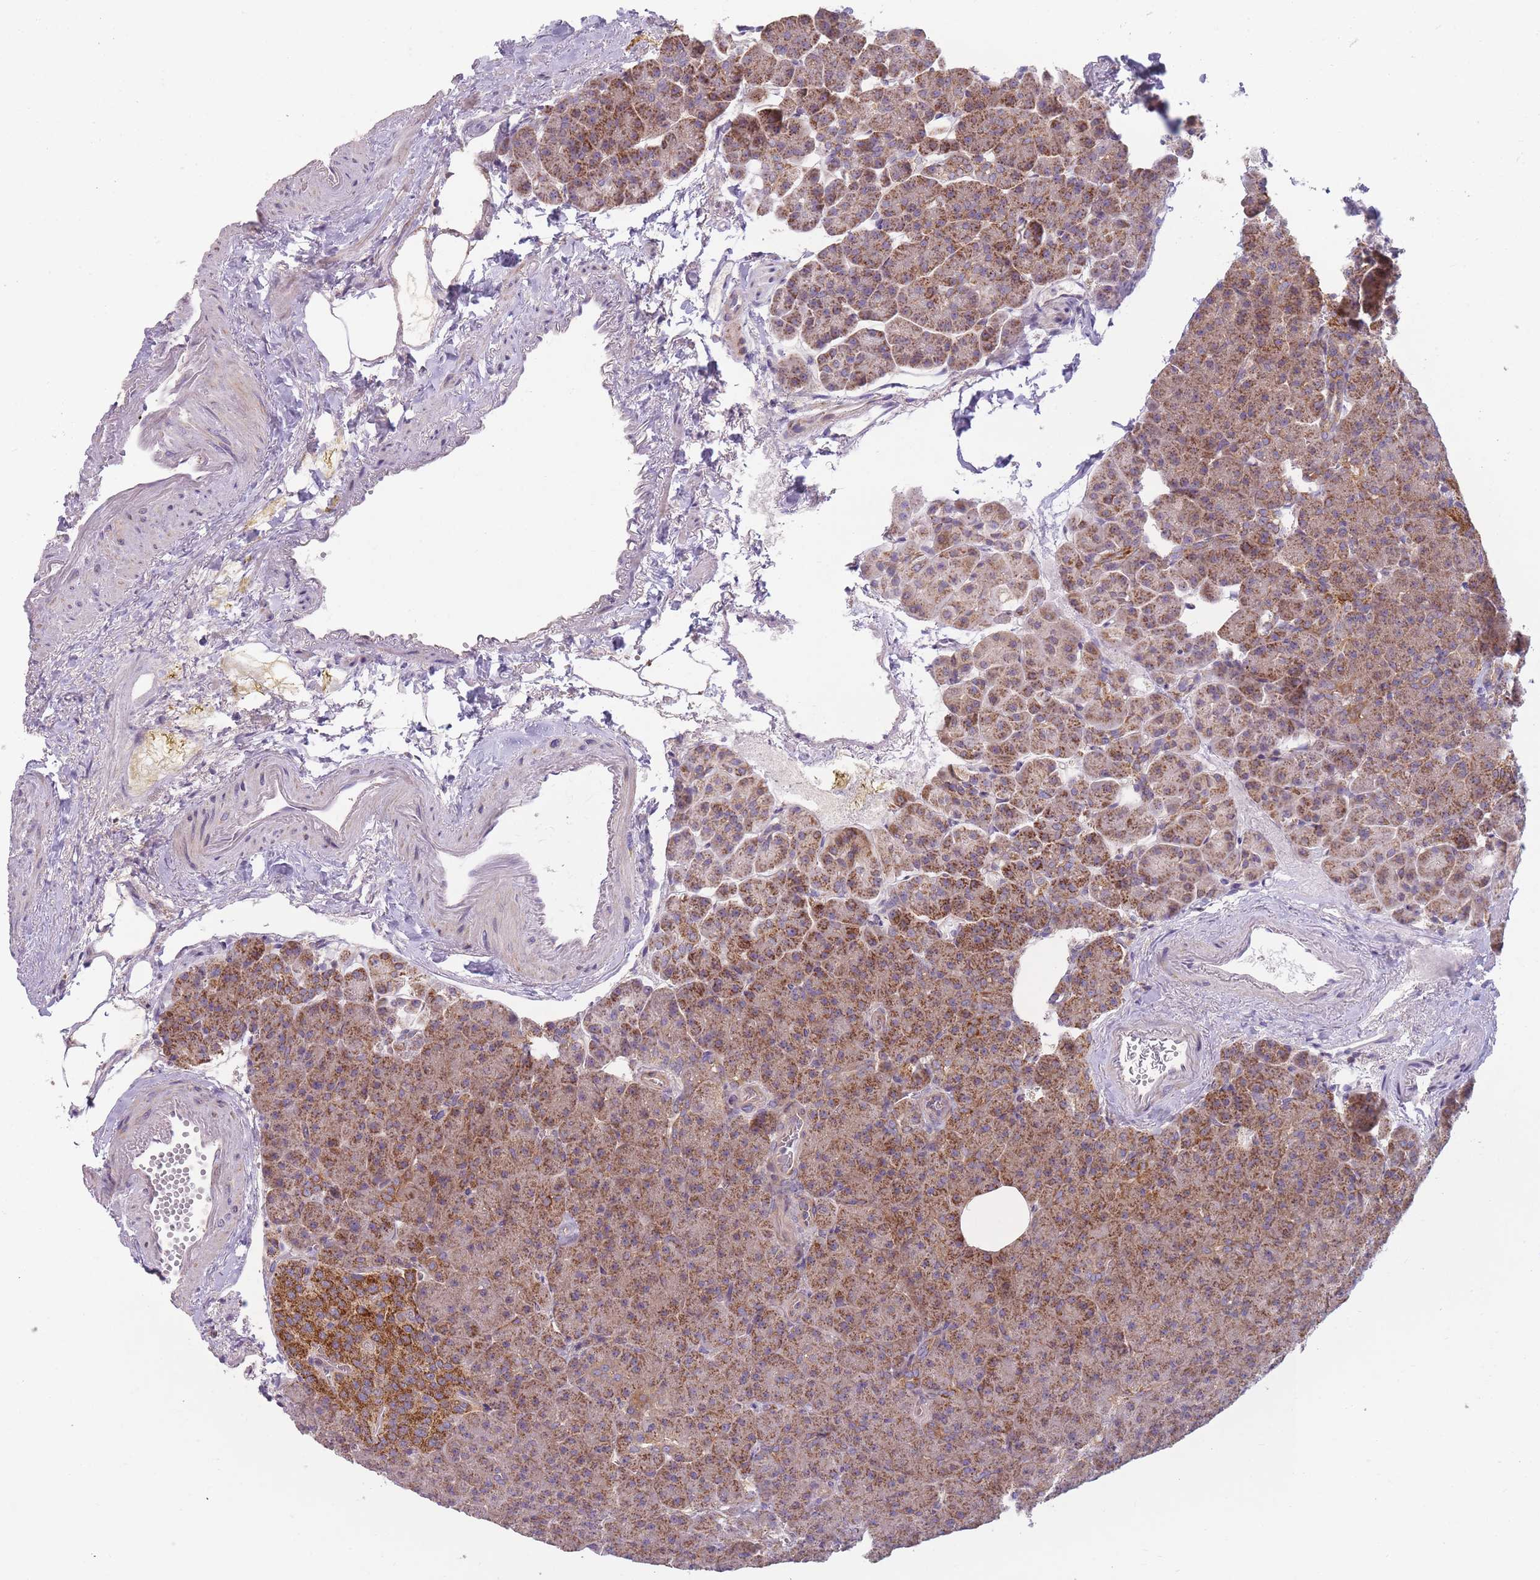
{"staining": {"intensity": "strong", "quantity": ">75%", "location": "cytoplasmic/membranous"}, "tissue": "pancreas", "cell_type": "Exocrine glandular cells", "image_type": "normal", "snomed": [{"axis": "morphology", "description": "Normal tissue, NOS"}, {"axis": "topography", "description": "Pancreas"}], "caption": "Normal pancreas displays strong cytoplasmic/membranous positivity in approximately >75% of exocrine glandular cells, visualized by immunohistochemistry.", "gene": "ENSG00000255639", "patient": {"sex": "female", "age": 74}}